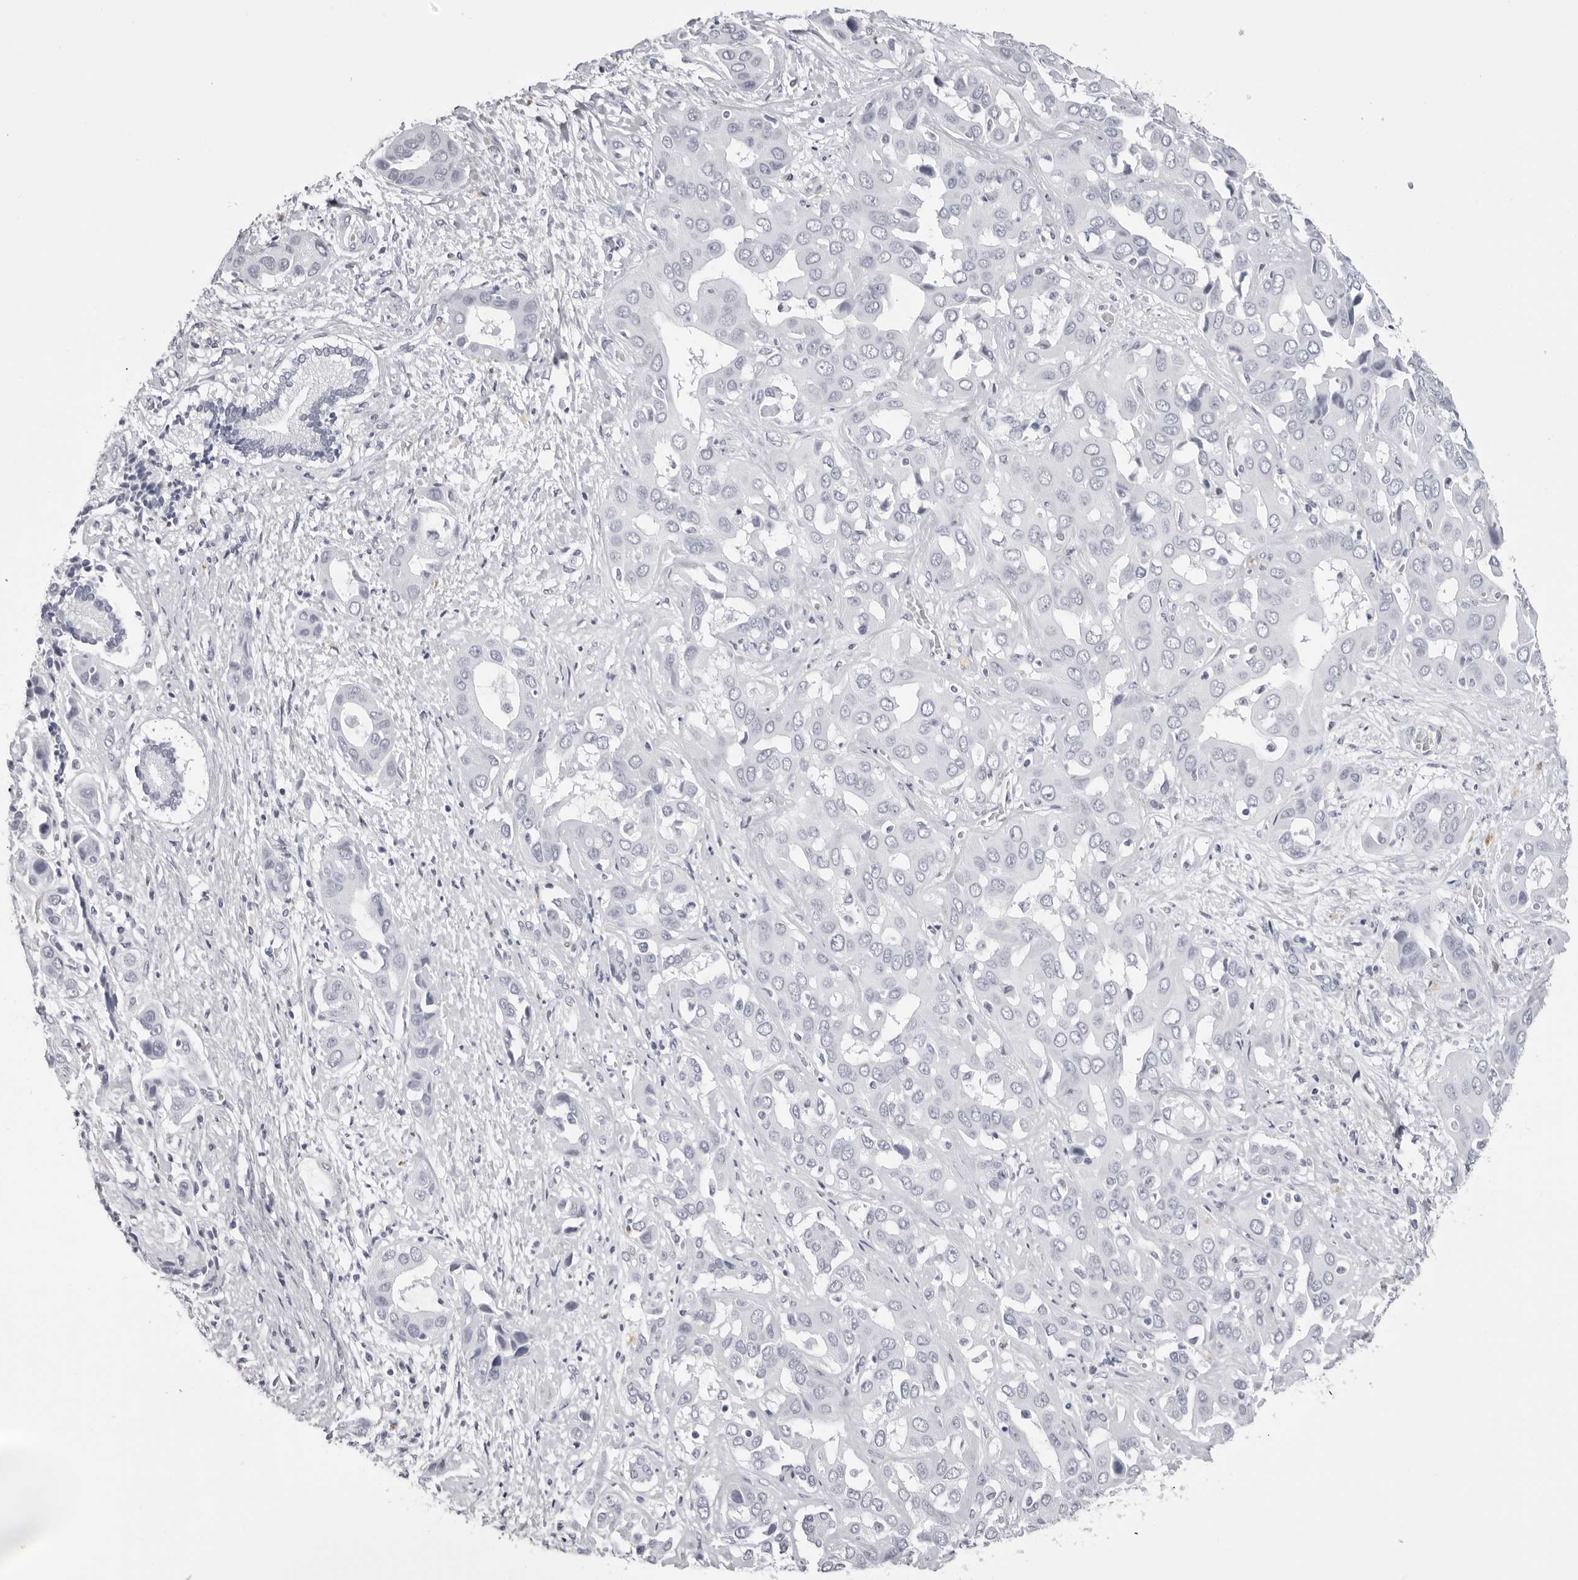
{"staining": {"intensity": "negative", "quantity": "none", "location": "none"}, "tissue": "liver cancer", "cell_type": "Tumor cells", "image_type": "cancer", "snomed": [{"axis": "morphology", "description": "Cholangiocarcinoma"}, {"axis": "topography", "description": "Liver"}], "caption": "Tumor cells are negative for protein expression in human liver cancer (cholangiocarcinoma).", "gene": "RHO", "patient": {"sex": "female", "age": 52}}